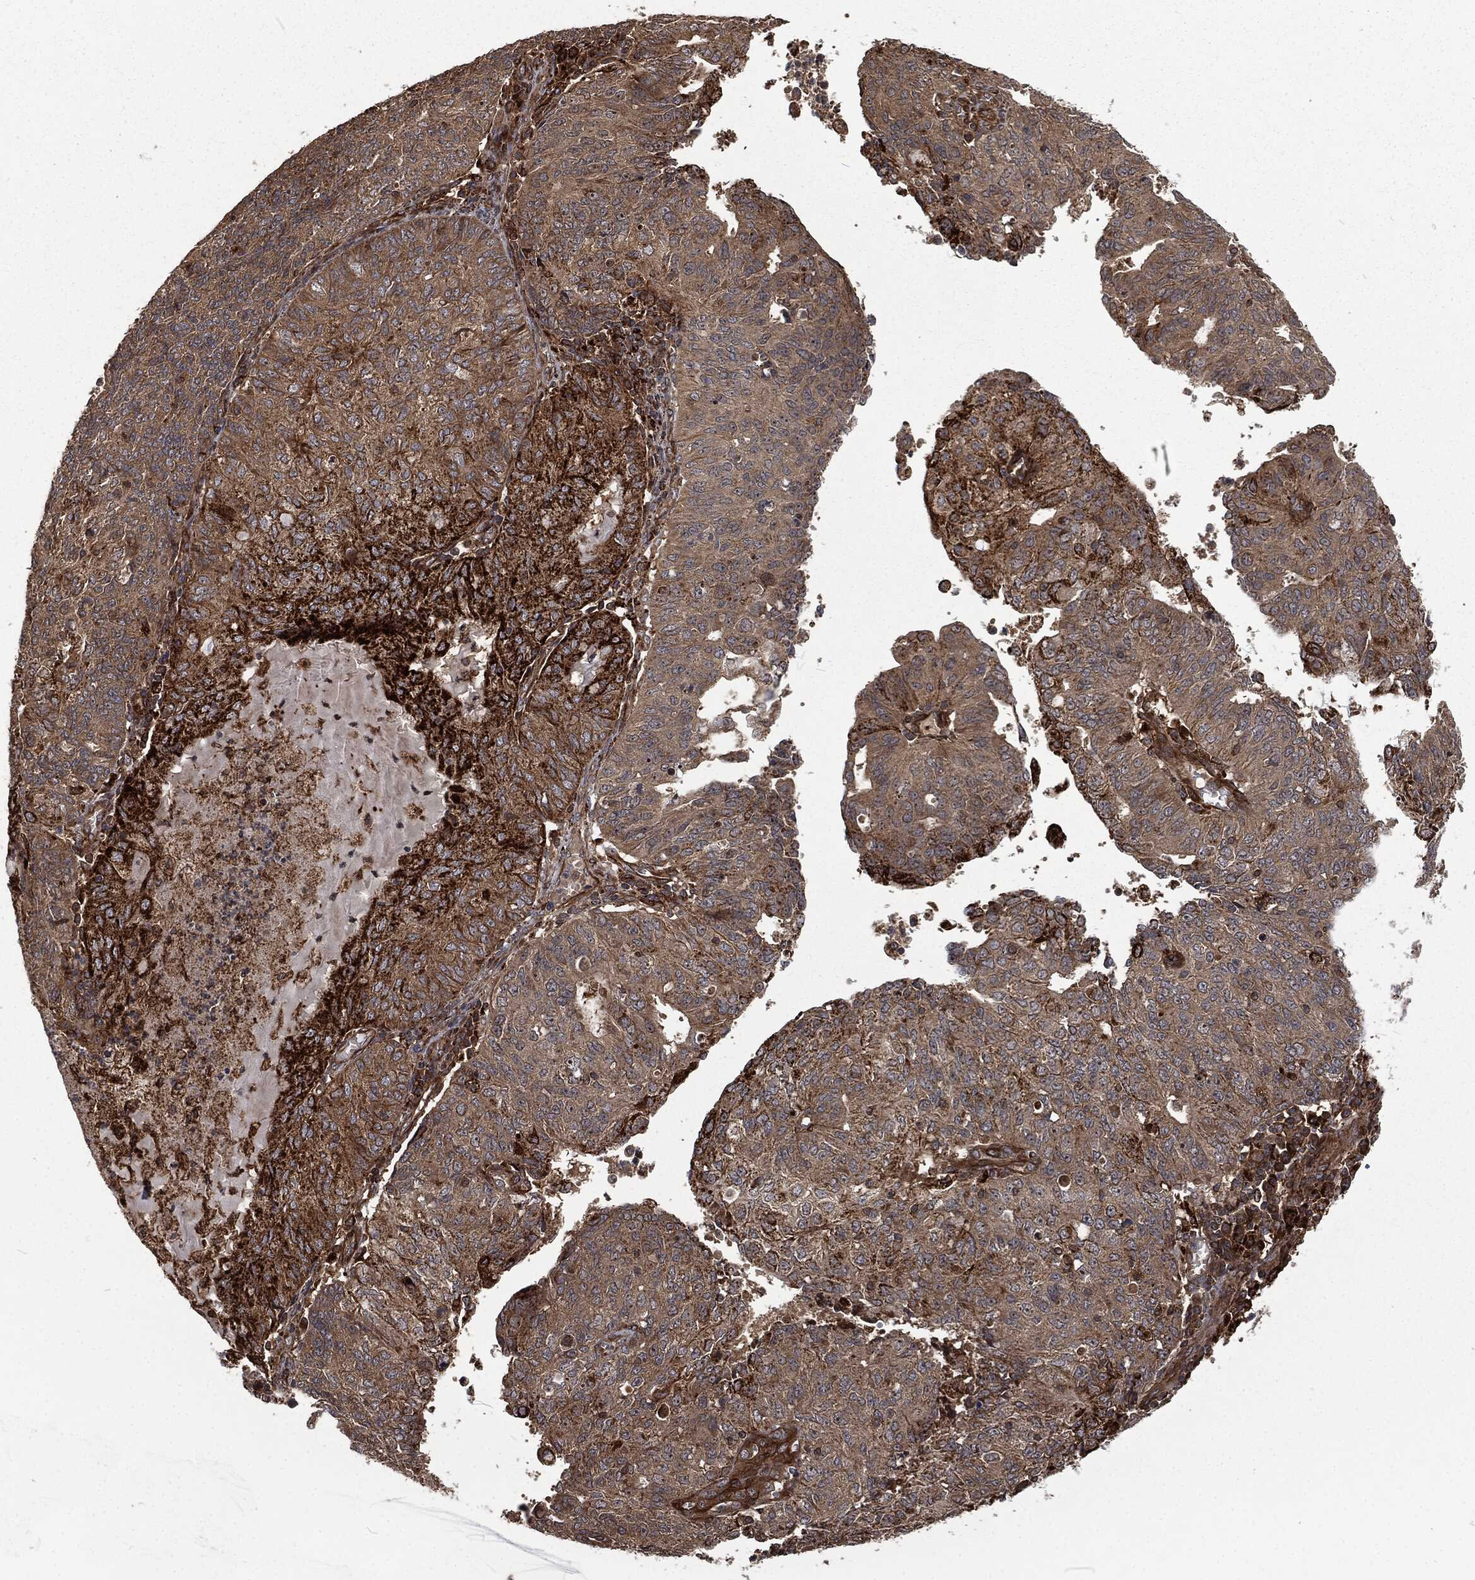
{"staining": {"intensity": "strong", "quantity": "25%-75%", "location": "cytoplasmic/membranous"}, "tissue": "endometrial cancer", "cell_type": "Tumor cells", "image_type": "cancer", "snomed": [{"axis": "morphology", "description": "Adenocarcinoma, NOS"}, {"axis": "topography", "description": "Endometrium"}], "caption": "Immunohistochemical staining of endometrial cancer demonstrates strong cytoplasmic/membranous protein positivity in about 25%-75% of tumor cells. Immunohistochemistry (ihc) stains the protein in brown and the nuclei are stained blue.", "gene": "RFTN1", "patient": {"sex": "female", "age": 82}}